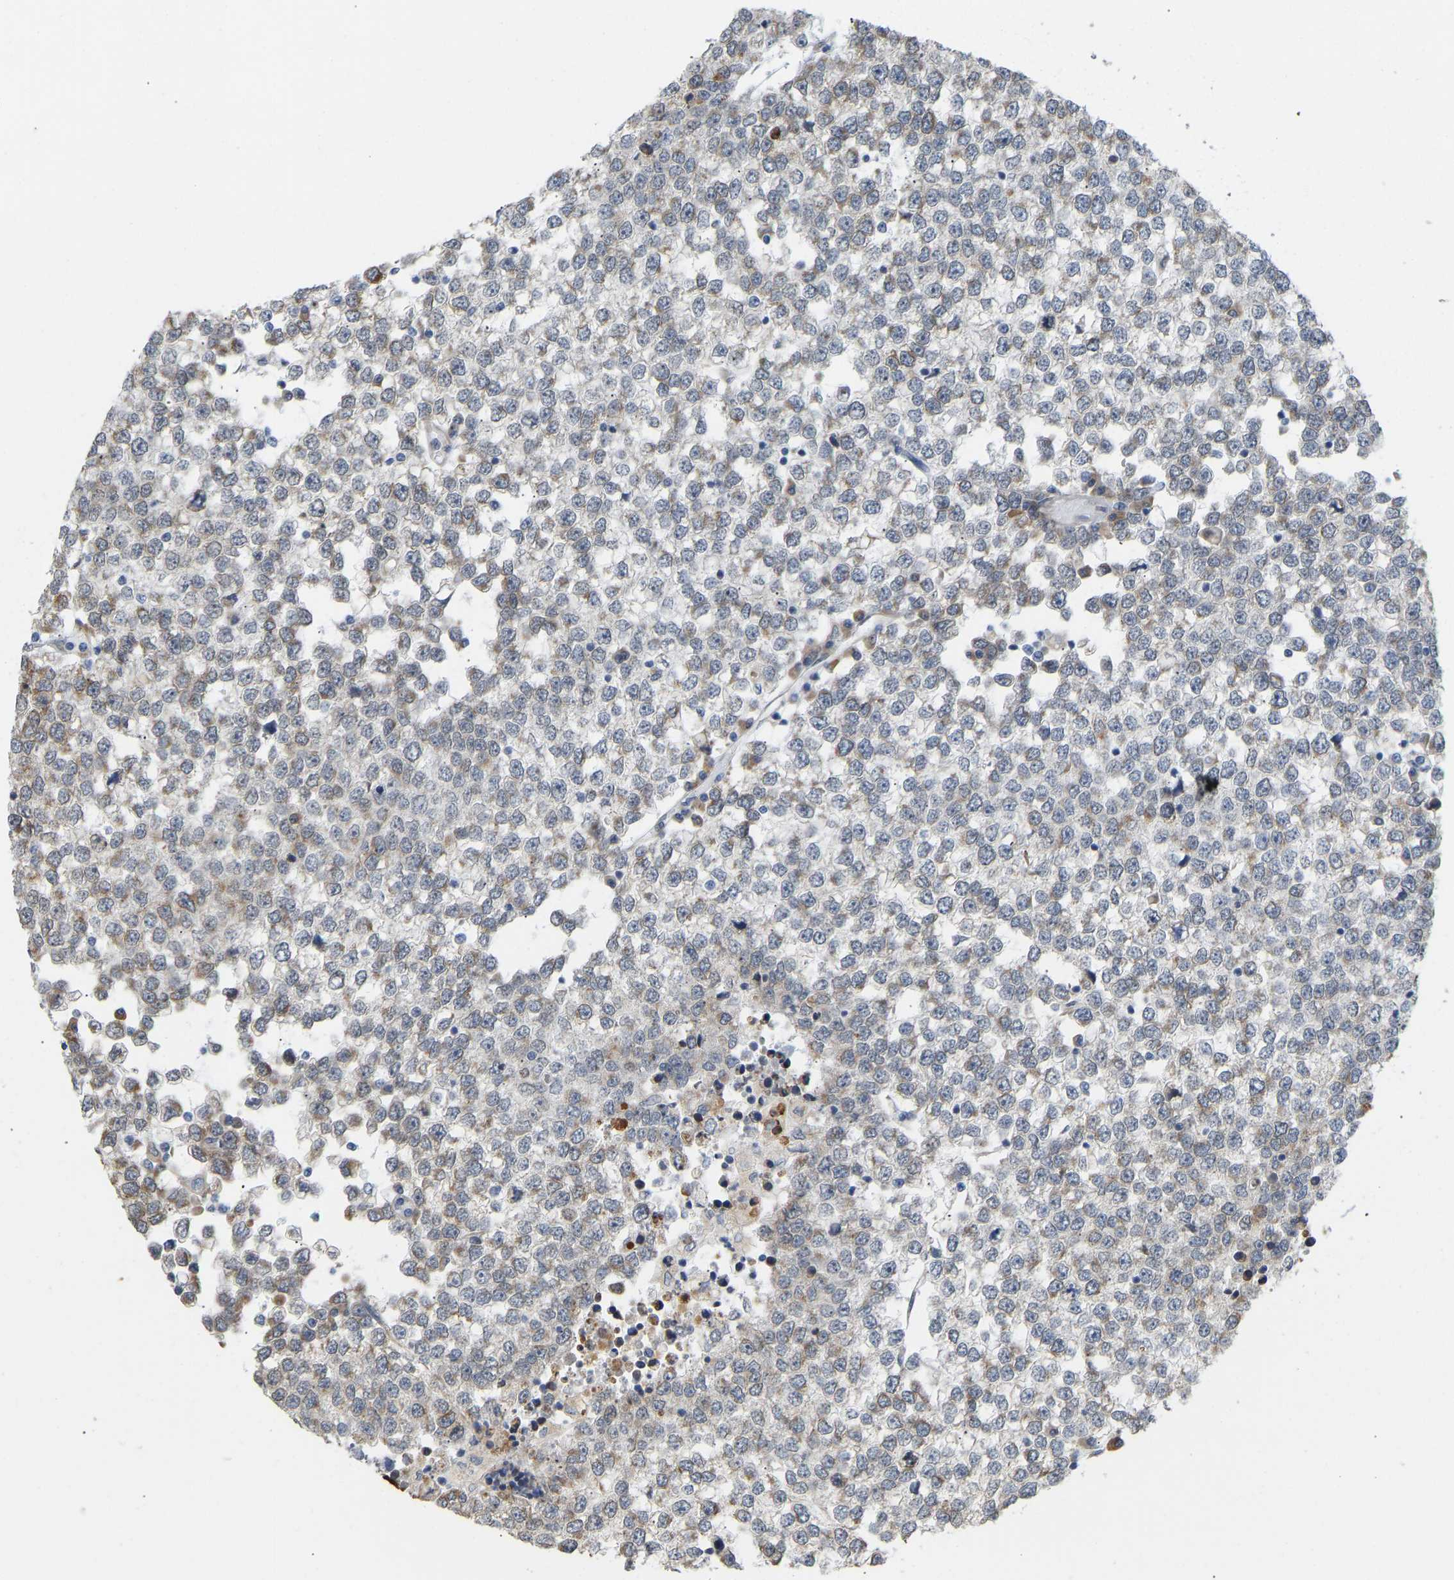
{"staining": {"intensity": "weak", "quantity": "<25%", "location": "cytoplasmic/membranous"}, "tissue": "testis cancer", "cell_type": "Tumor cells", "image_type": "cancer", "snomed": [{"axis": "morphology", "description": "Seminoma, NOS"}, {"axis": "topography", "description": "Testis"}], "caption": "A high-resolution histopathology image shows immunohistochemistry (IHC) staining of seminoma (testis), which reveals no significant staining in tumor cells.", "gene": "BEND3", "patient": {"sex": "male", "age": 65}}